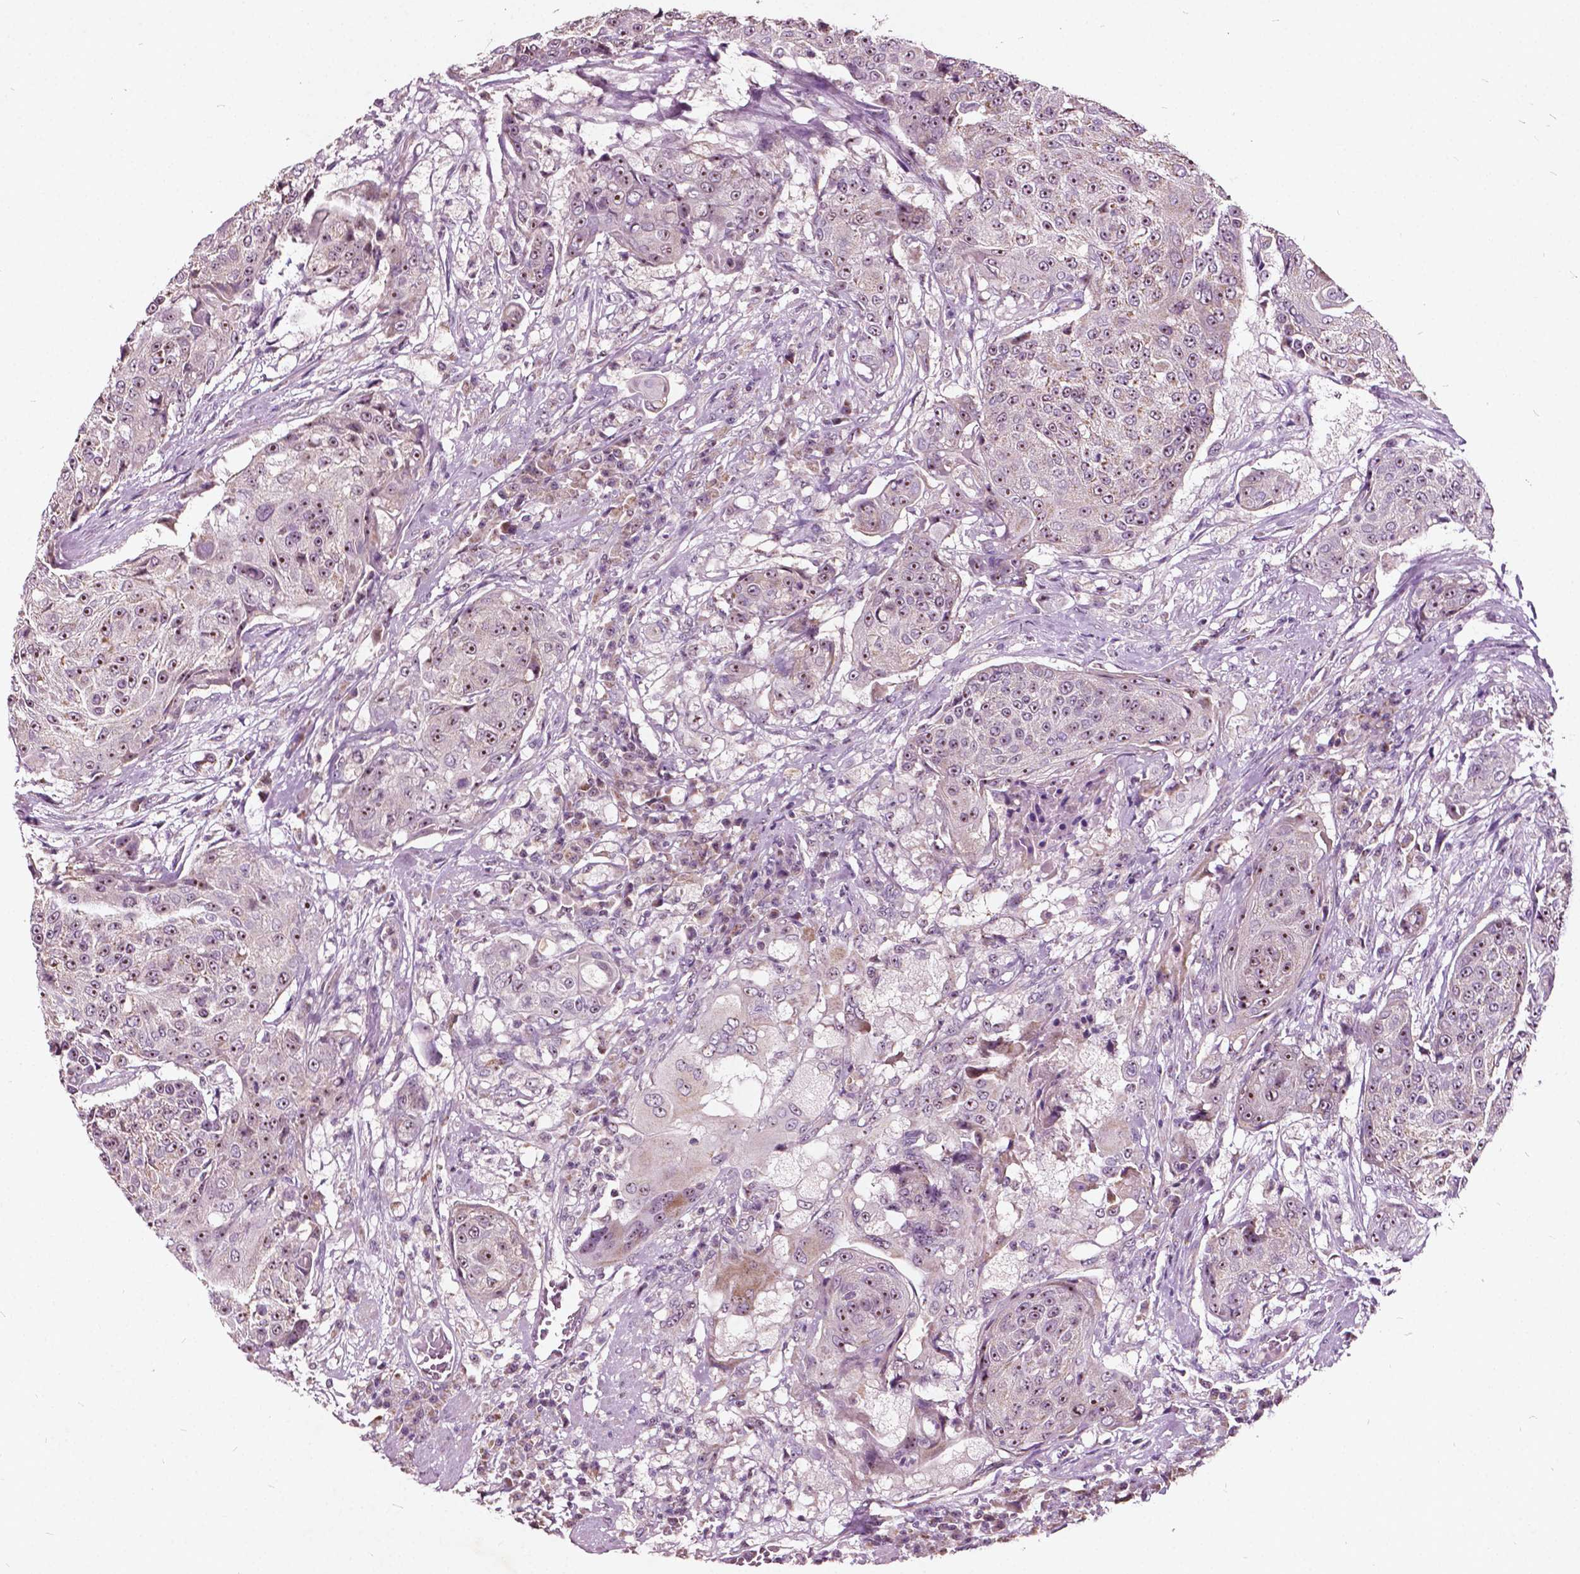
{"staining": {"intensity": "moderate", "quantity": ">75%", "location": "nuclear"}, "tissue": "urothelial cancer", "cell_type": "Tumor cells", "image_type": "cancer", "snomed": [{"axis": "morphology", "description": "Urothelial carcinoma, High grade"}, {"axis": "topography", "description": "Urinary bladder"}], "caption": "The micrograph exhibits a brown stain indicating the presence of a protein in the nuclear of tumor cells in urothelial carcinoma (high-grade).", "gene": "ODF3L2", "patient": {"sex": "female", "age": 63}}